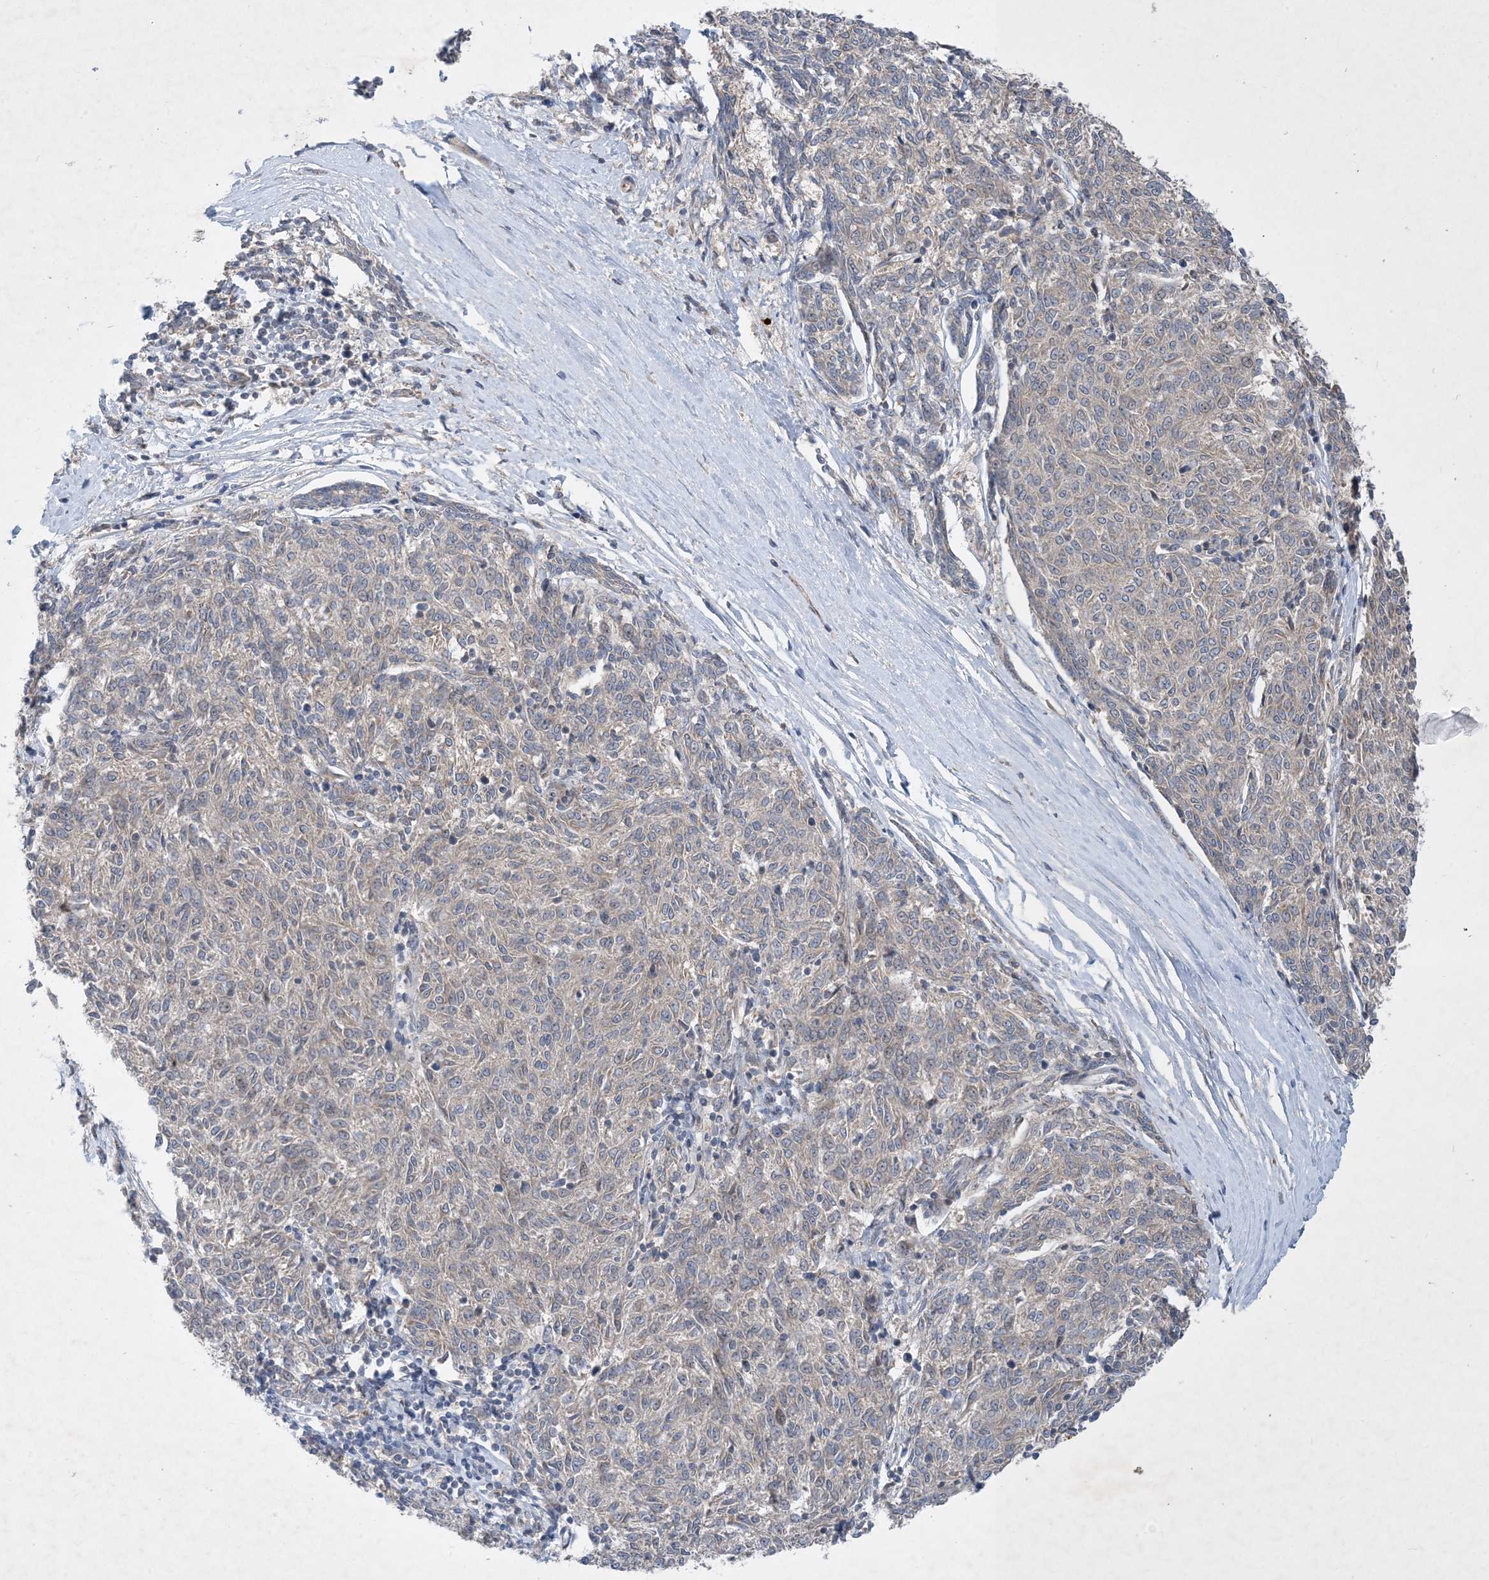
{"staining": {"intensity": "negative", "quantity": "none", "location": "none"}, "tissue": "melanoma", "cell_type": "Tumor cells", "image_type": "cancer", "snomed": [{"axis": "morphology", "description": "Malignant melanoma, NOS"}, {"axis": "topography", "description": "Skin"}], "caption": "DAB immunohistochemical staining of malignant melanoma demonstrates no significant staining in tumor cells.", "gene": "TINAG", "patient": {"sex": "female", "age": 72}}